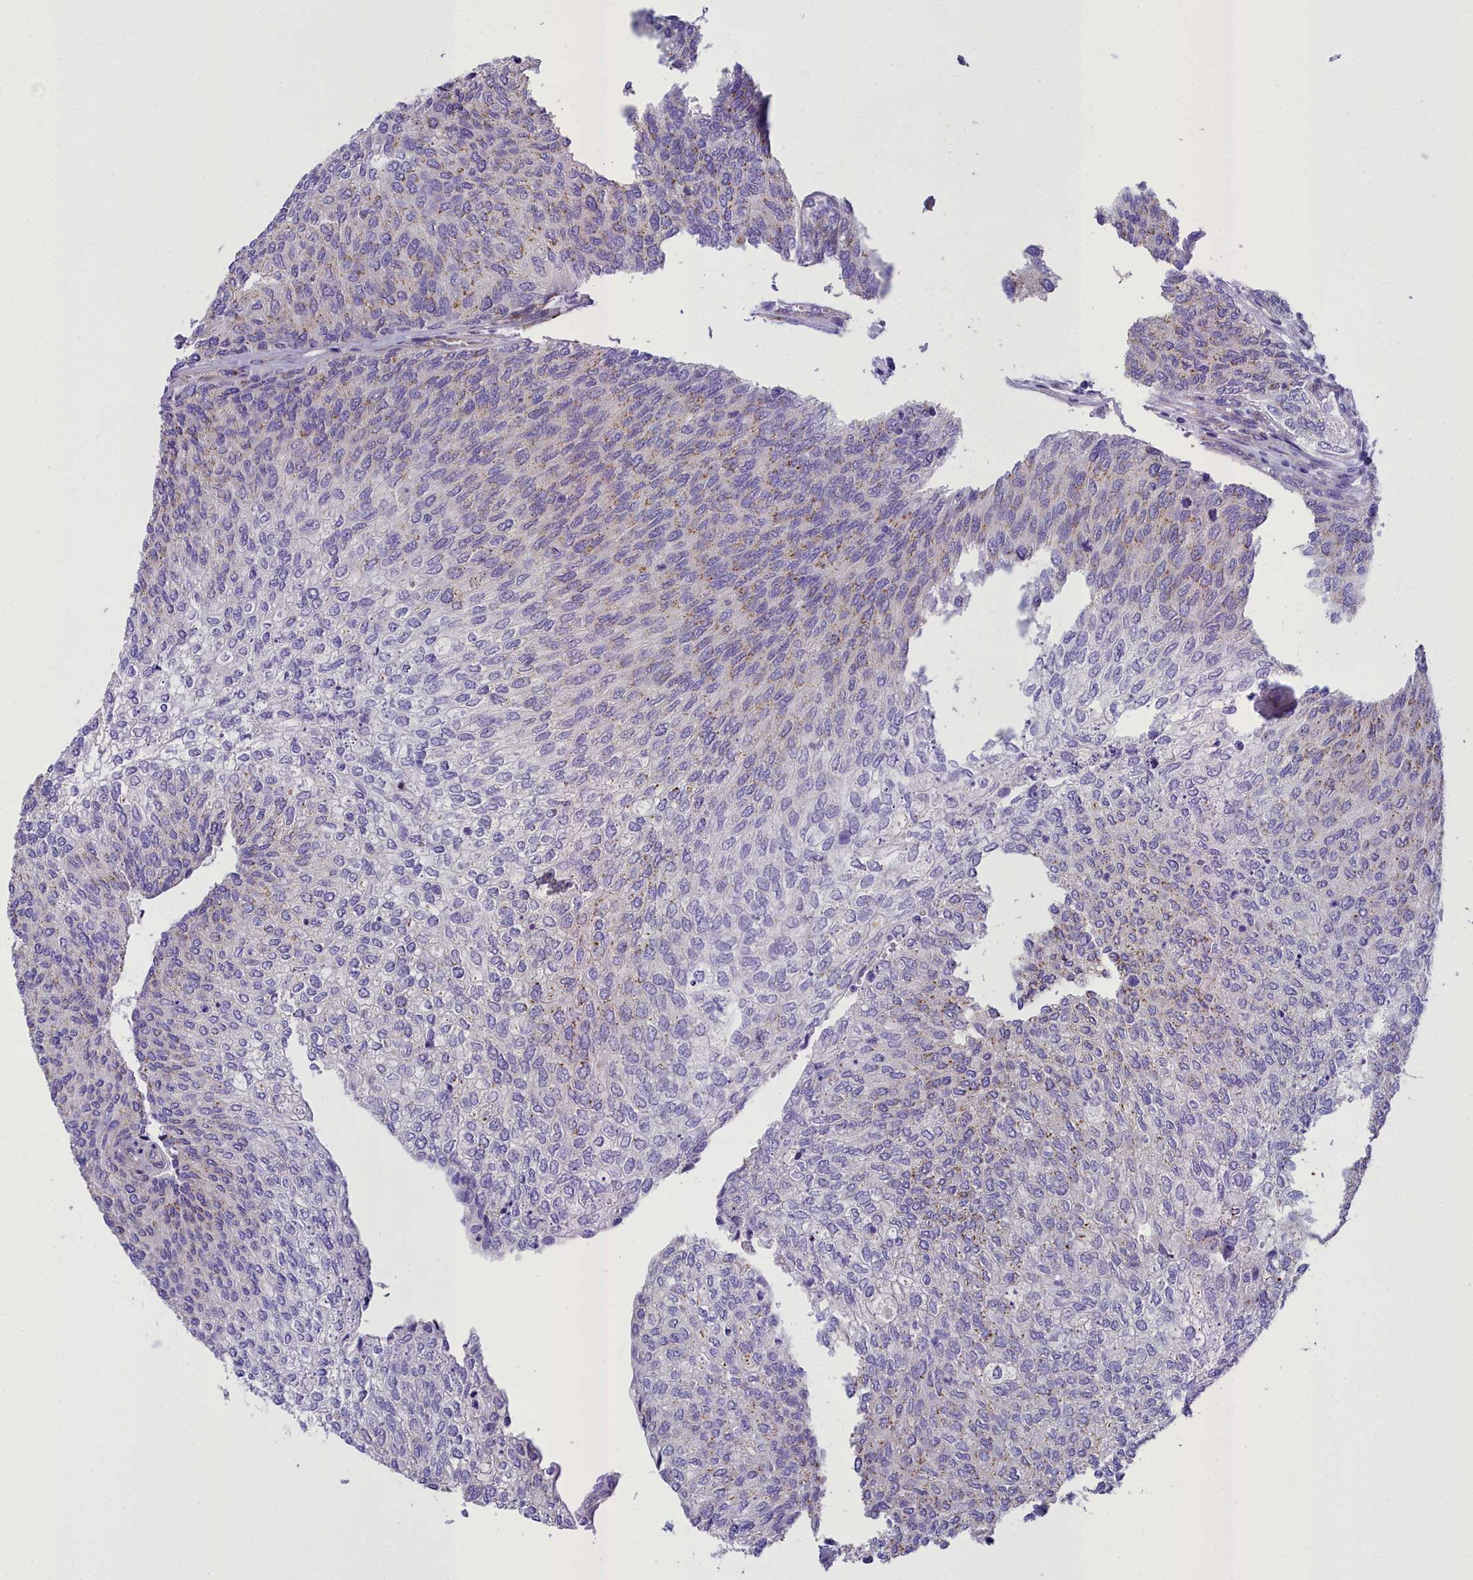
{"staining": {"intensity": "weak", "quantity": "<25%", "location": "cytoplasmic/membranous"}, "tissue": "urothelial cancer", "cell_type": "Tumor cells", "image_type": "cancer", "snomed": [{"axis": "morphology", "description": "Urothelial carcinoma, Low grade"}, {"axis": "topography", "description": "Urinary bladder"}], "caption": "Immunohistochemistry histopathology image of neoplastic tissue: human urothelial cancer stained with DAB (3,3'-diaminobenzidine) demonstrates no significant protein positivity in tumor cells.", "gene": "GFRA1", "patient": {"sex": "female", "age": 79}}